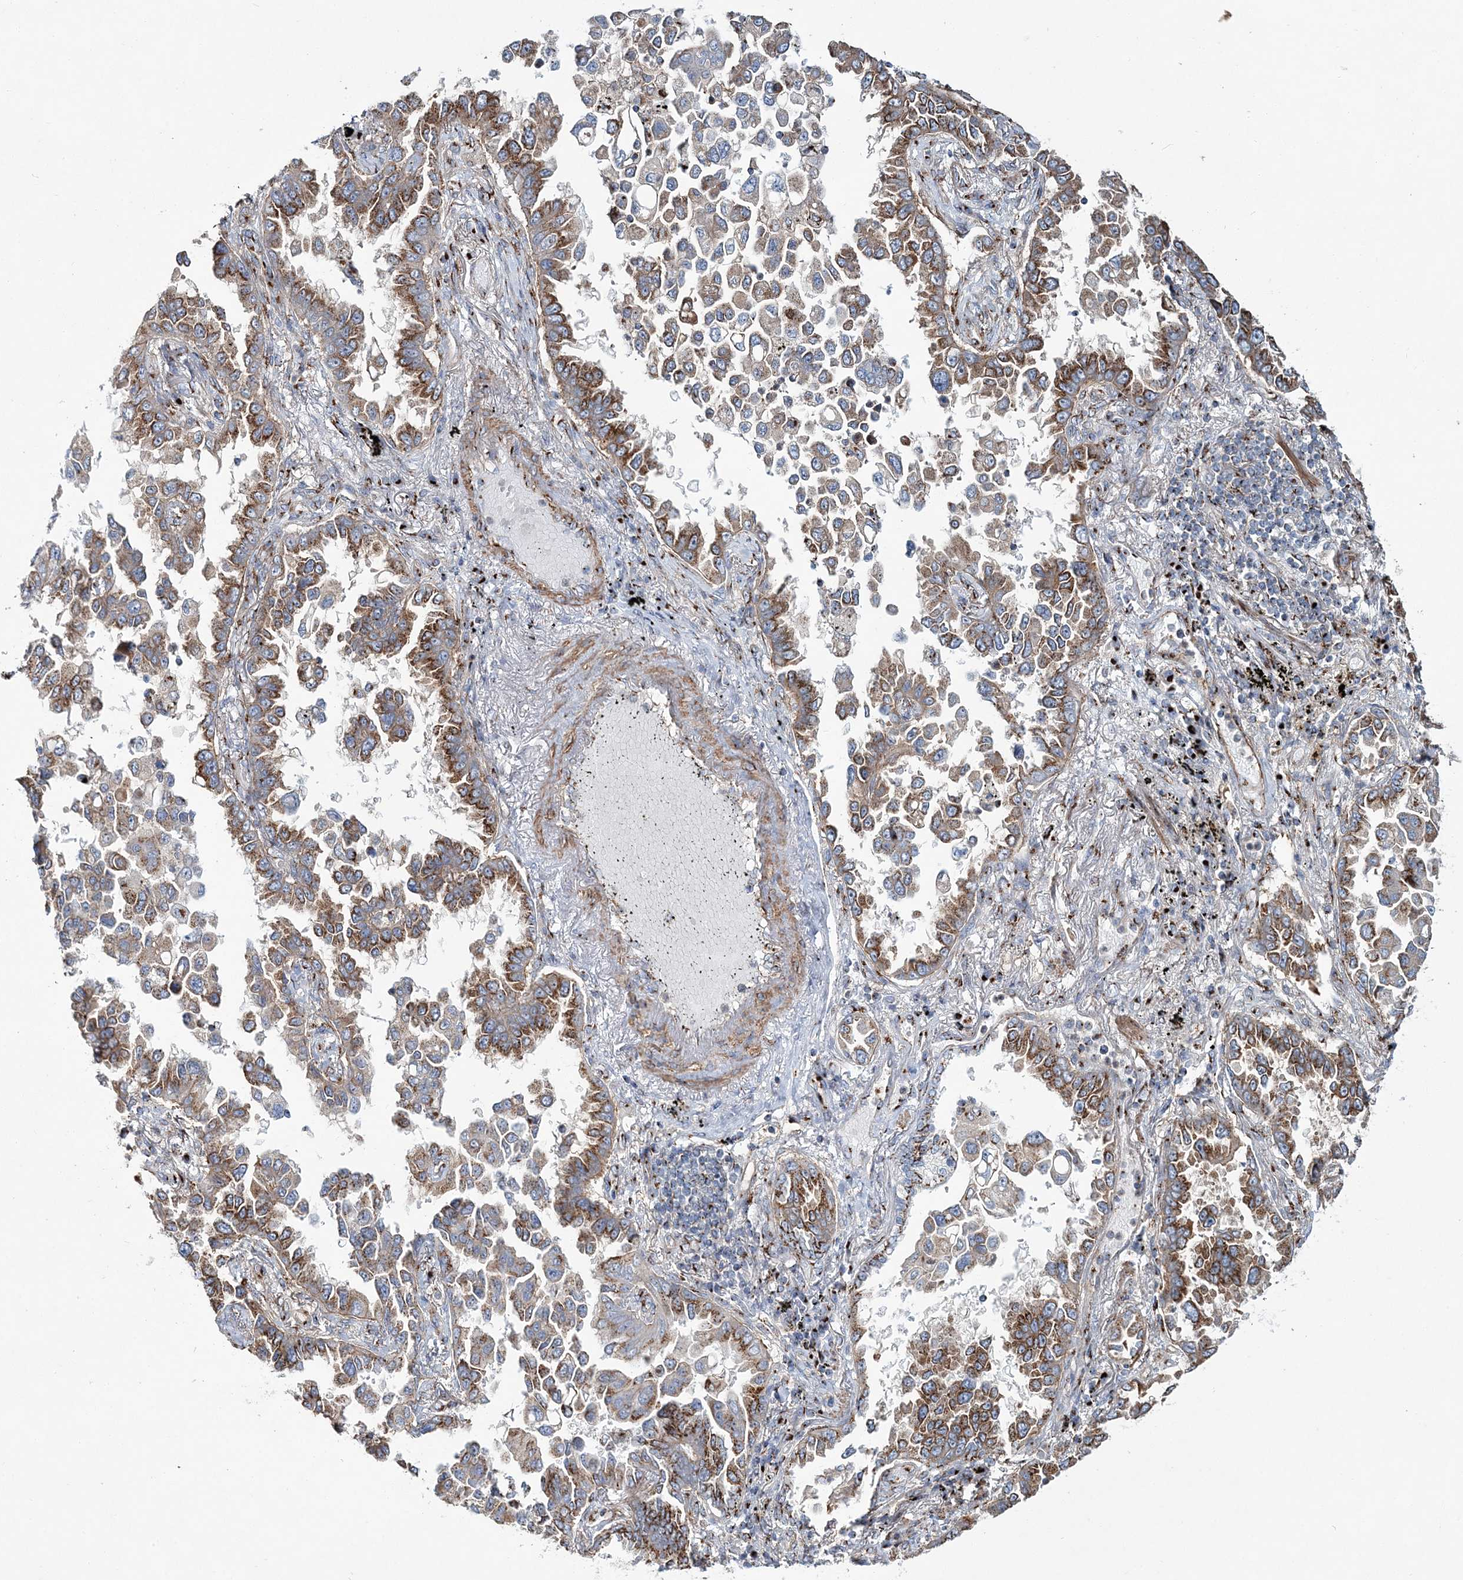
{"staining": {"intensity": "moderate", "quantity": ">75%", "location": "cytoplasmic/membranous"}, "tissue": "lung cancer", "cell_type": "Tumor cells", "image_type": "cancer", "snomed": [{"axis": "morphology", "description": "Adenocarcinoma, NOS"}, {"axis": "topography", "description": "Lung"}], "caption": "Protein staining exhibits moderate cytoplasmic/membranous positivity in about >75% of tumor cells in lung cancer (adenocarcinoma).", "gene": "MAN1A2", "patient": {"sex": "female", "age": 67}}